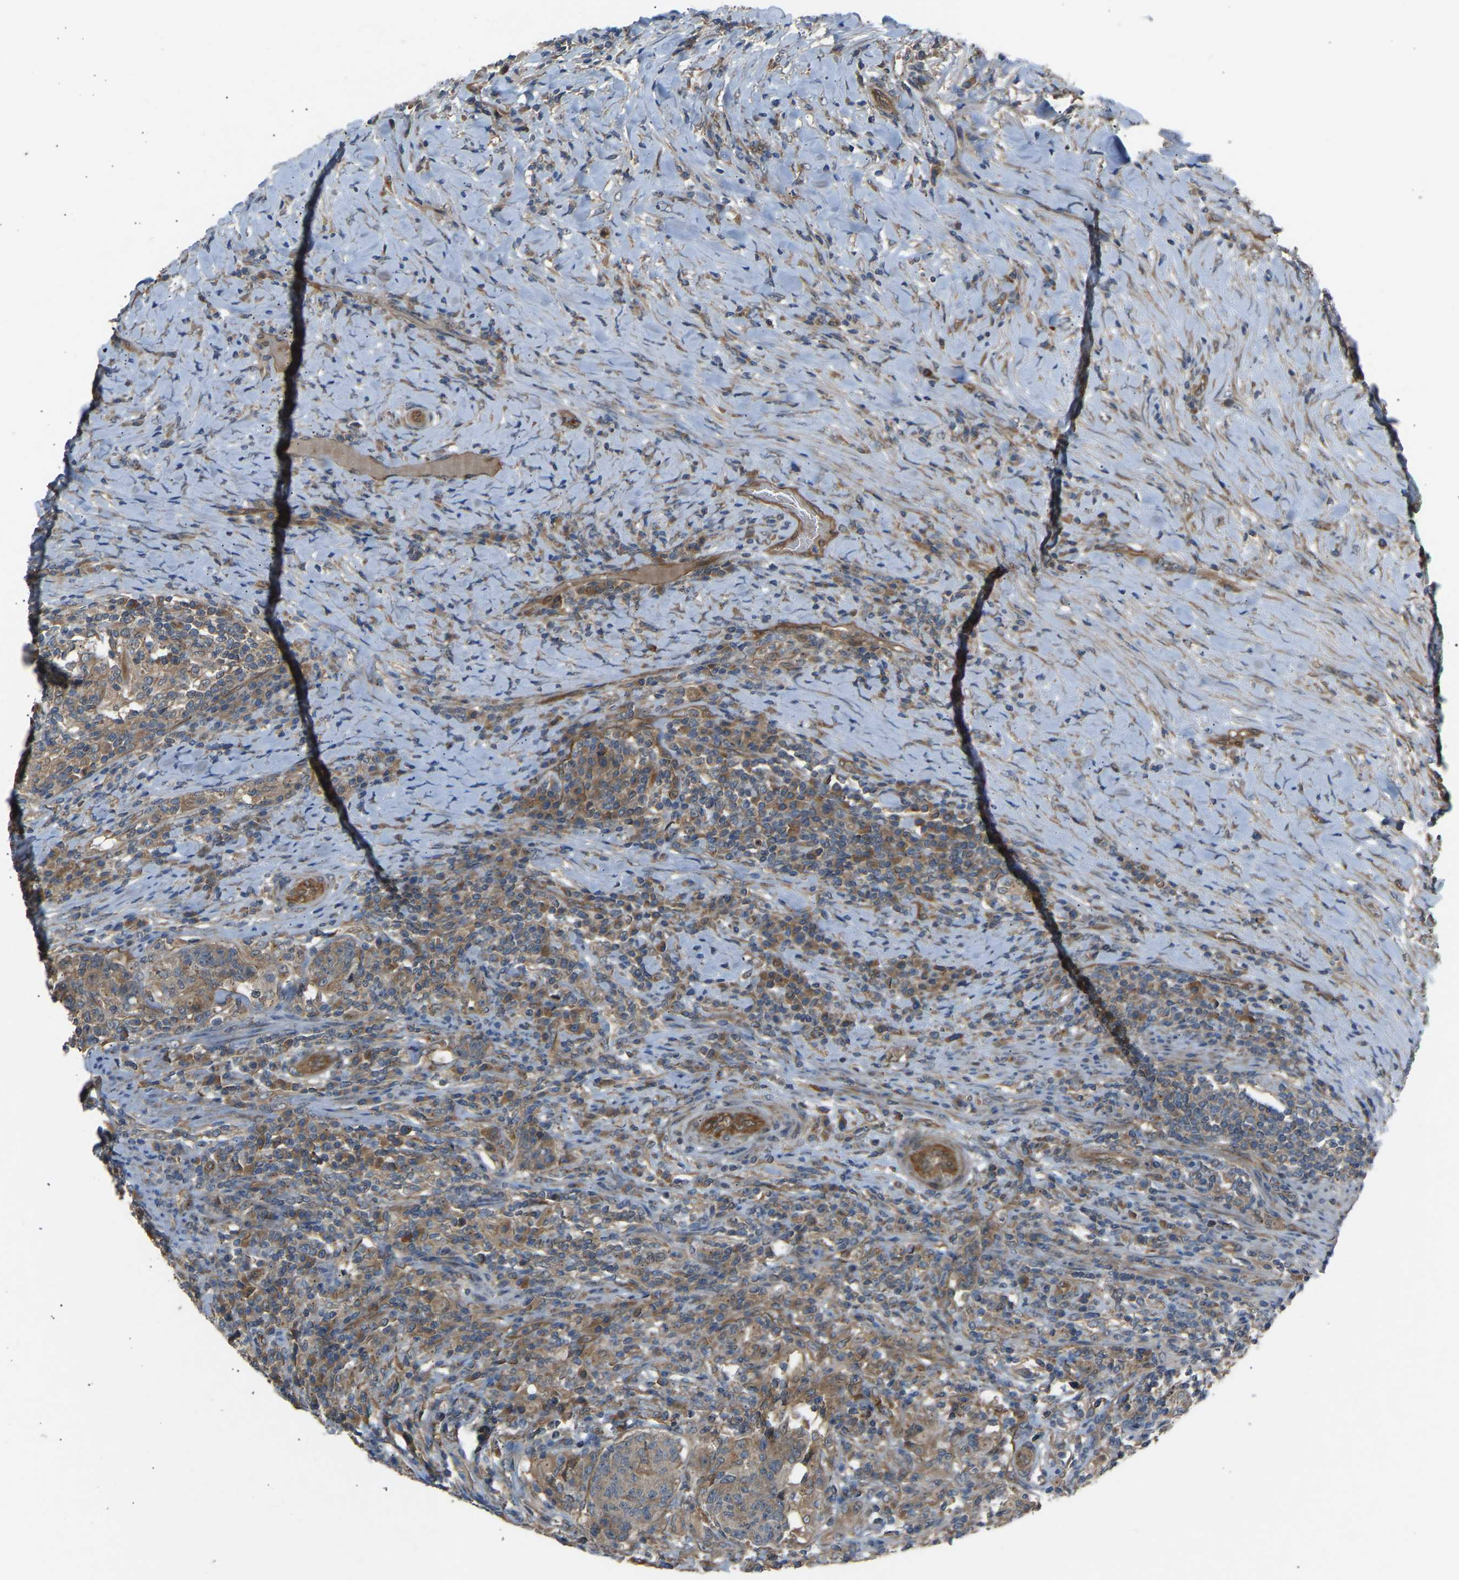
{"staining": {"intensity": "weak", "quantity": "<25%", "location": "cytoplasmic/membranous"}, "tissue": "colorectal cancer", "cell_type": "Tumor cells", "image_type": "cancer", "snomed": [{"axis": "morphology", "description": "Normal tissue, NOS"}, {"axis": "morphology", "description": "Adenocarcinoma, NOS"}, {"axis": "topography", "description": "Colon"}], "caption": "There is no significant expression in tumor cells of colorectal adenocarcinoma. (DAB immunohistochemistry (IHC) with hematoxylin counter stain).", "gene": "GAS2L1", "patient": {"sex": "female", "age": 75}}